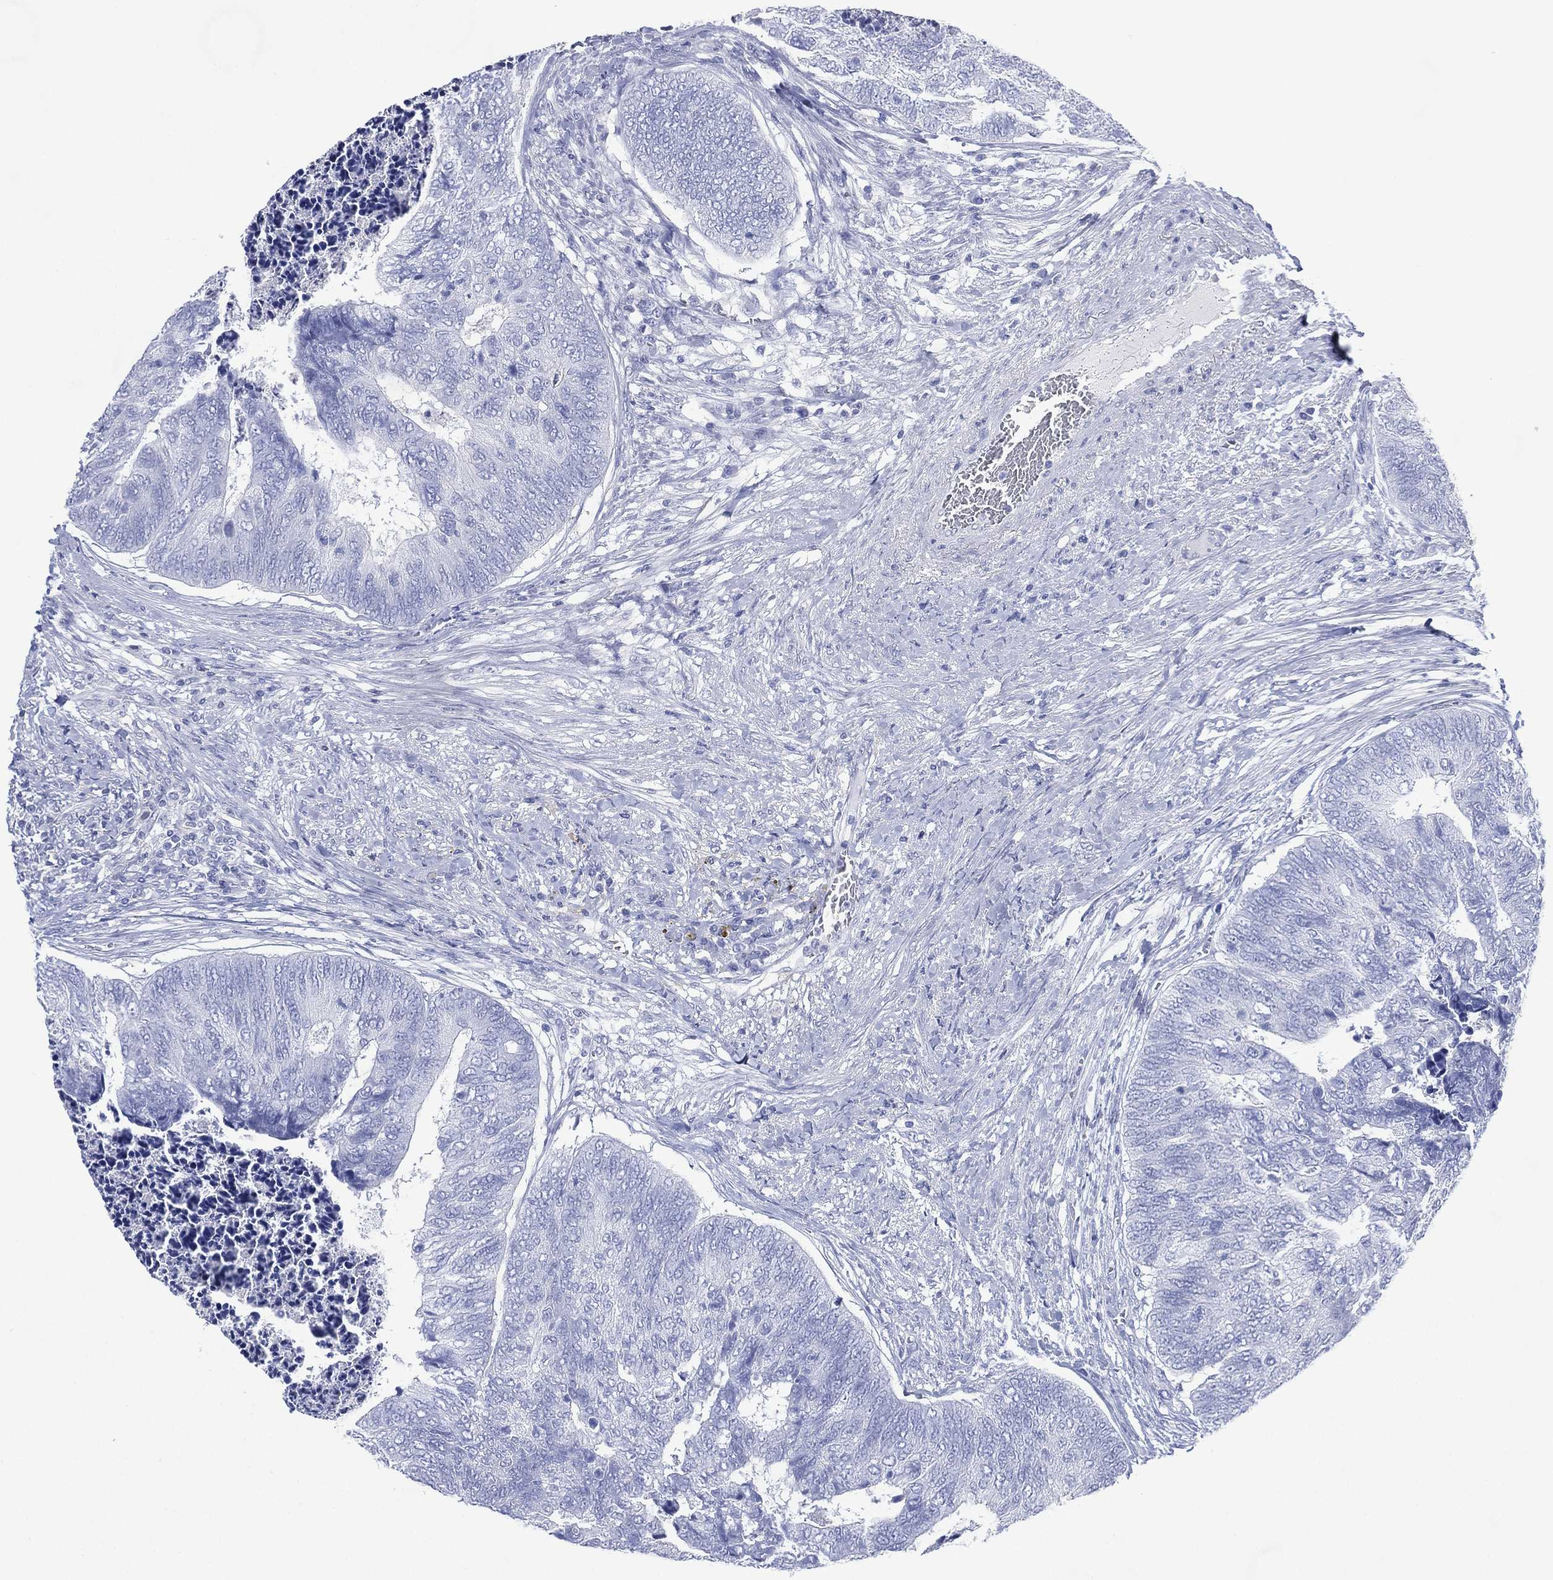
{"staining": {"intensity": "negative", "quantity": "none", "location": "none"}, "tissue": "colorectal cancer", "cell_type": "Tumor cells", "image_type": "cancer", "snomed": [{"axis": "morphology", "description": "Adenocarcinoma, NOS"}, {"axis": "topography", "description": "Colon"}], "caption": "Photomicrograph shows no protein expression in tumor cells of colorectal adenocarcinoma tissue.", "gene": "TMEM247", "patient": {"sex": "female", "age": 67}}